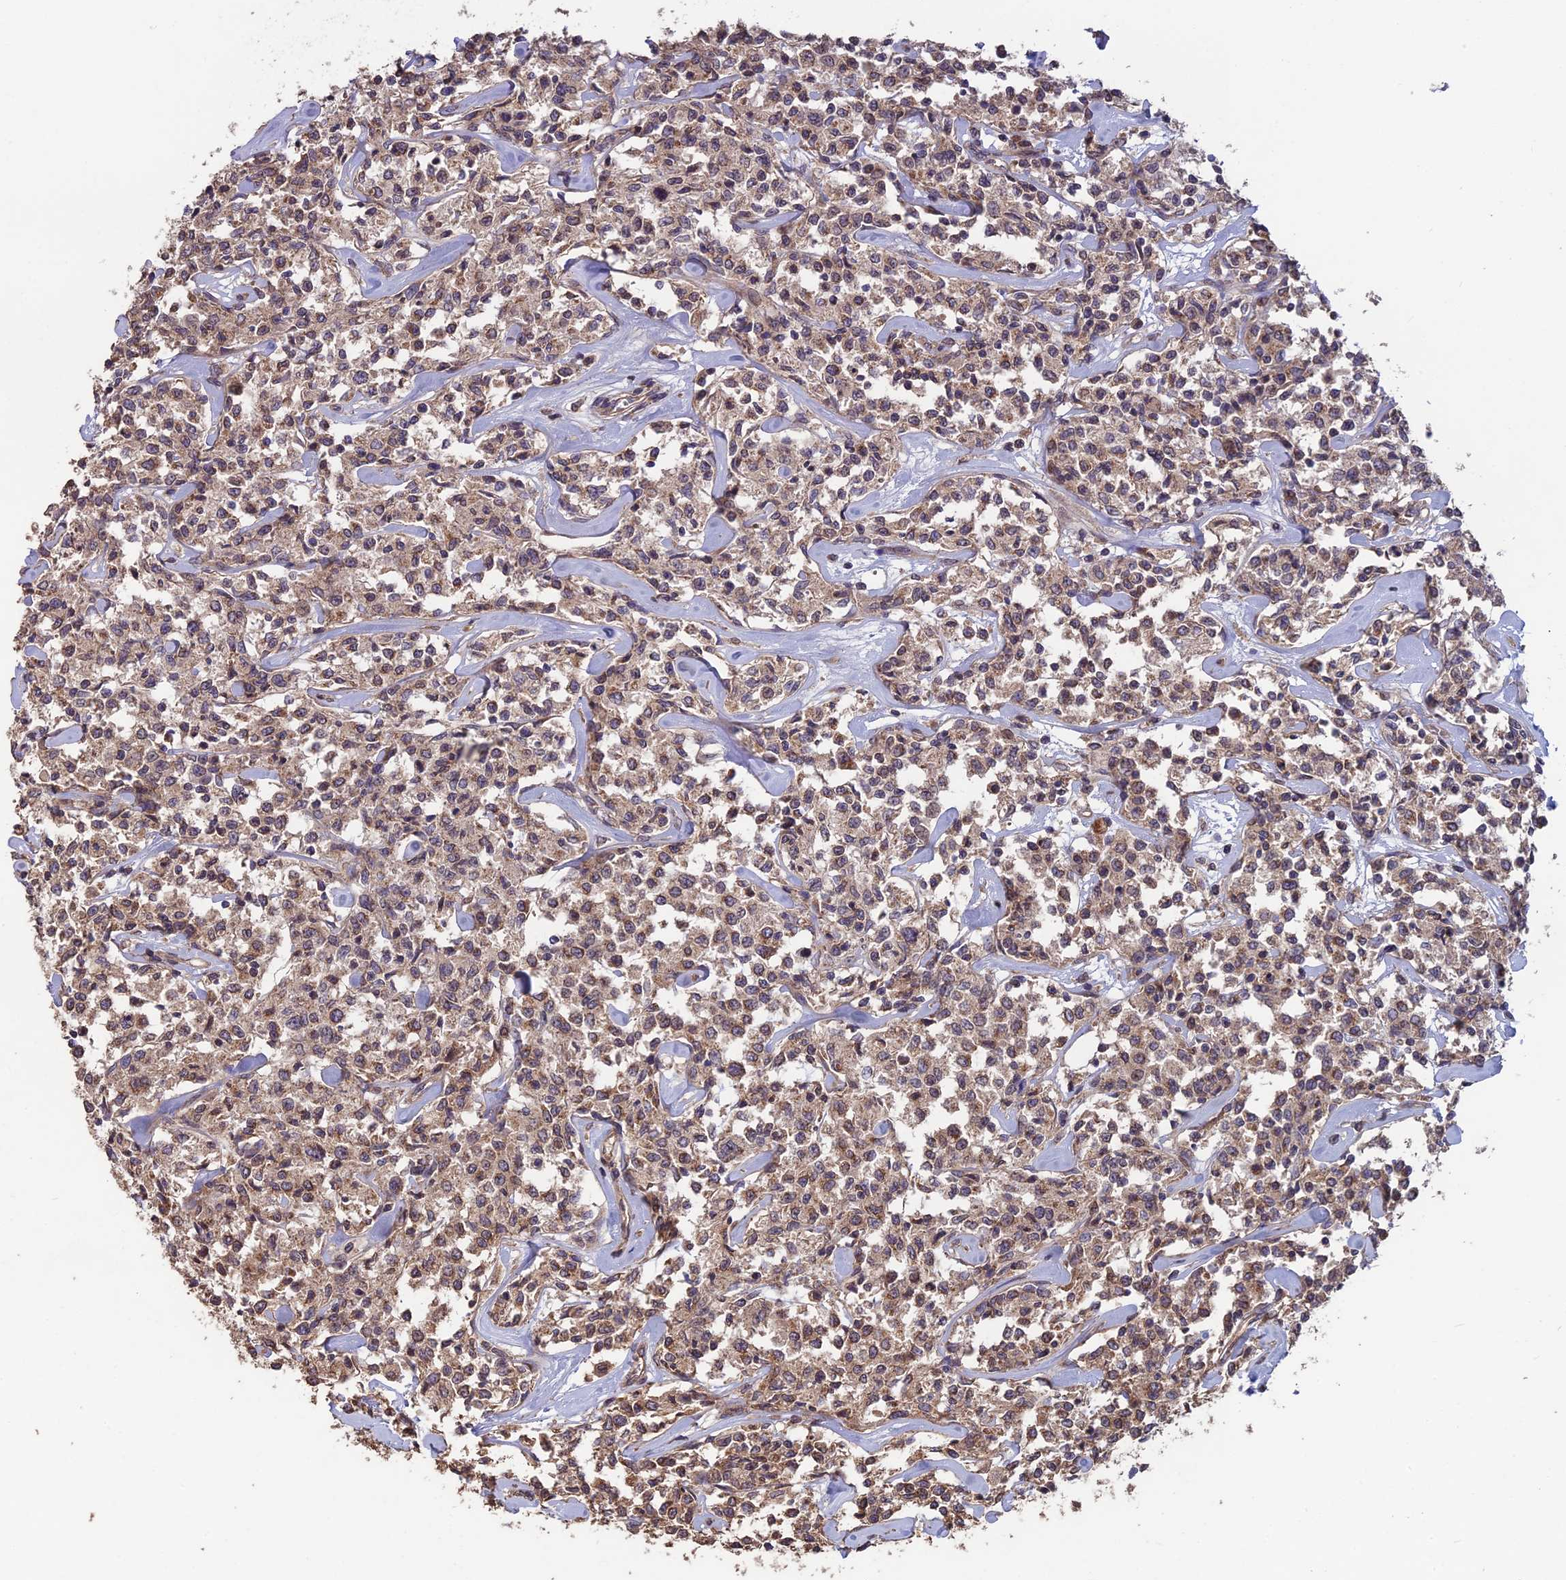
{"staining": {"intensity": "weak", "quantity": ">75%", "location": "cytoplasmic/membranous,nuclear"}, "tissue": "lymphoma", "cell_type": "Tumor cells", "image_type": "cancer", "snomed": [{"axis": "morphology", "description": "Malignant lymphoma, non-Hodgkin's type, Low grade"}, {"axis": "topography", "description": "Small intestine"}], "caption": "Brown immunohistochemical staining in malignant lymphoma, non-Hodgkin's type (low-grade) displays weak cytoplasmic/membranous and nuclear staining in about >75% of tumor cells.", "gene": "SHISA5", "patient": {"sex": "female", "age": 59}}